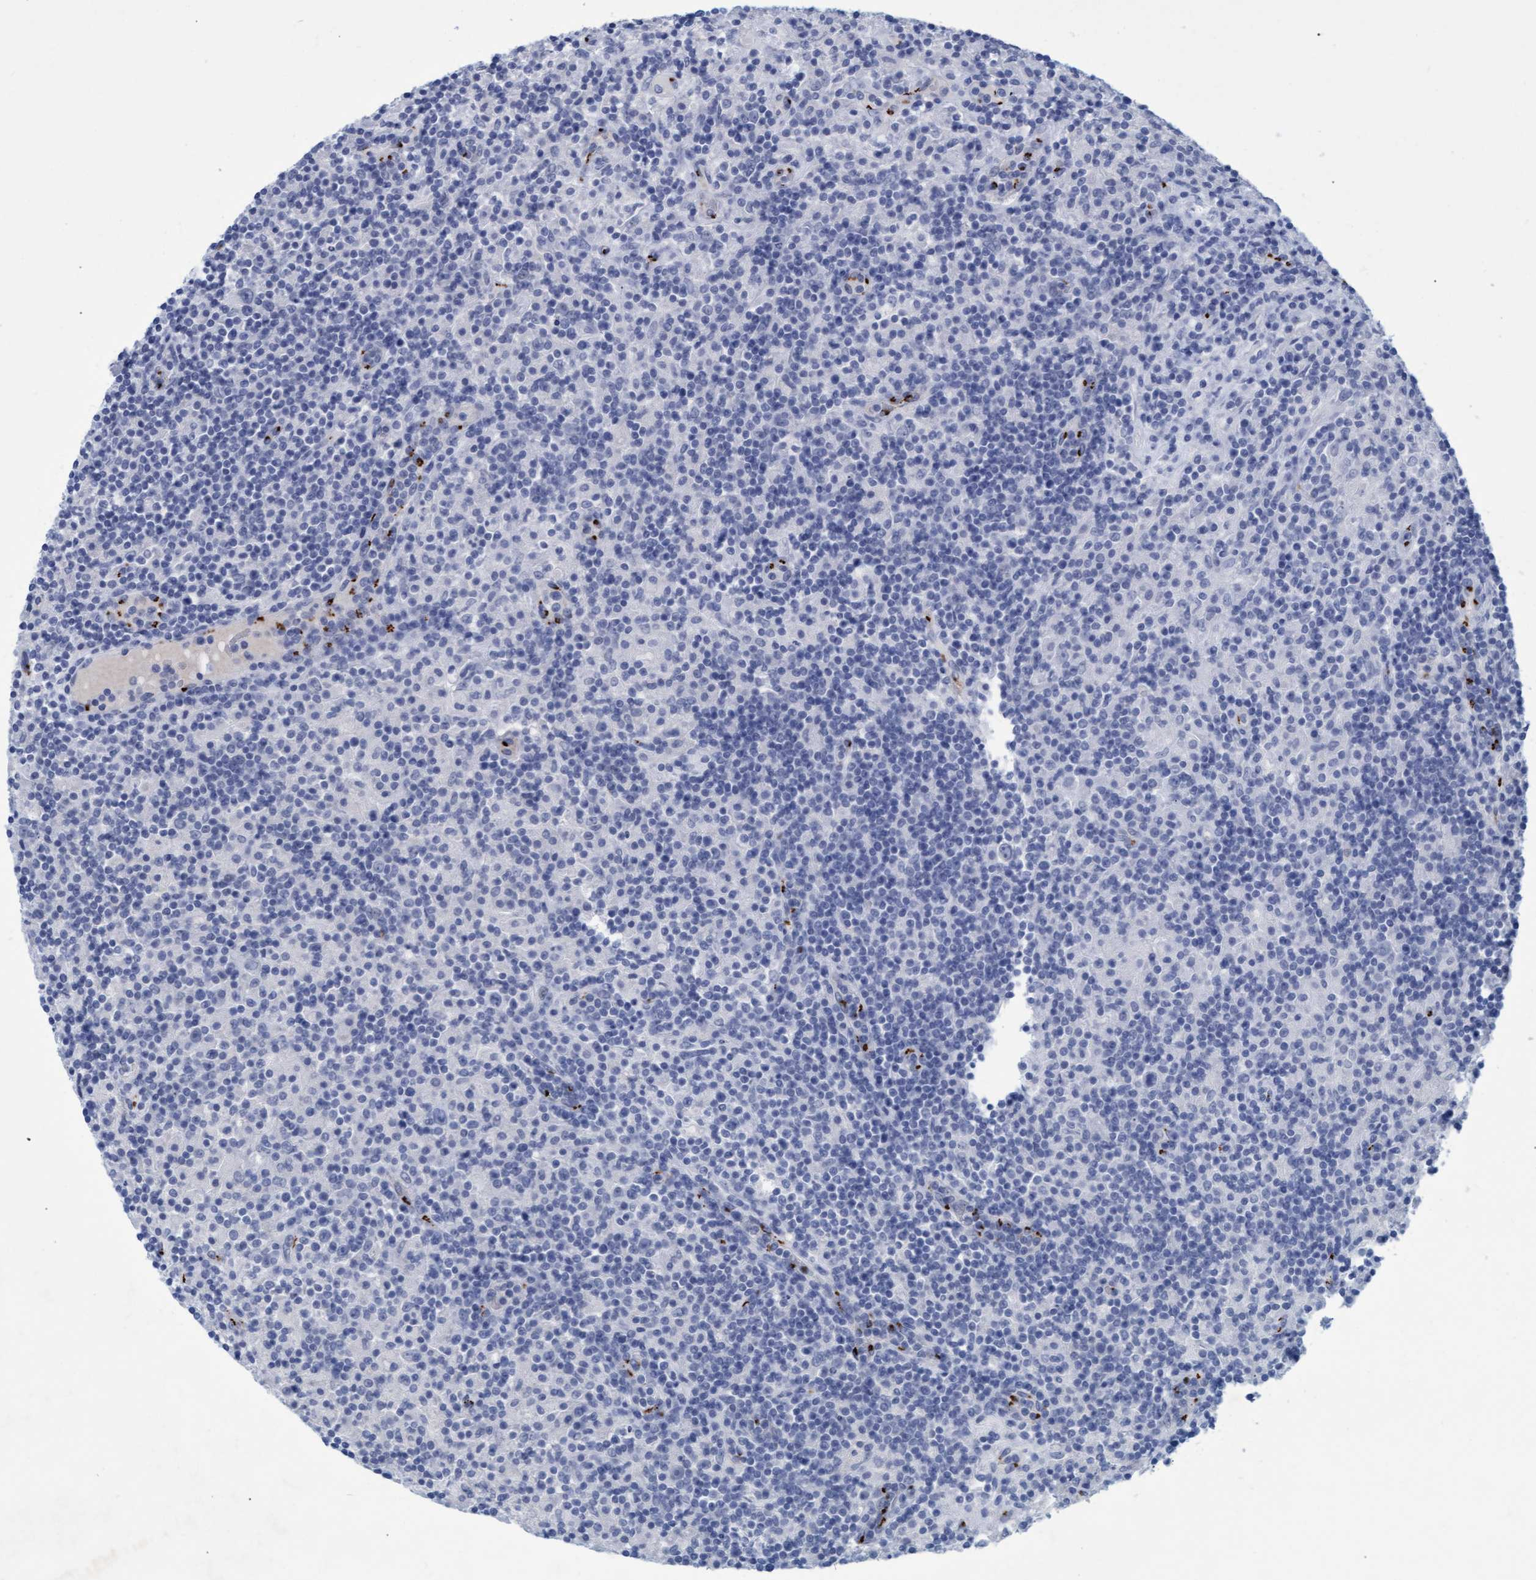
{"staining": {"intensity": "negative", "quantity": "none", "location": "none"}, "tissue": "lymphoma", "cell_type": "Tumor cells", "image_type": "cancer", "snomed": [{"axis": "morphology", "description": "Hodgkin's disease, NOS"}, {"axis": "topography", "description": "Lymph node"}], "caption": "DAB (3,3'-diaminobenzidine) immunohistochemical staining of Hodgkin's disease reveals no significant staining in tumor cells.", "gene": "GALC", "patient": {"sex": "male", "age": 70}}